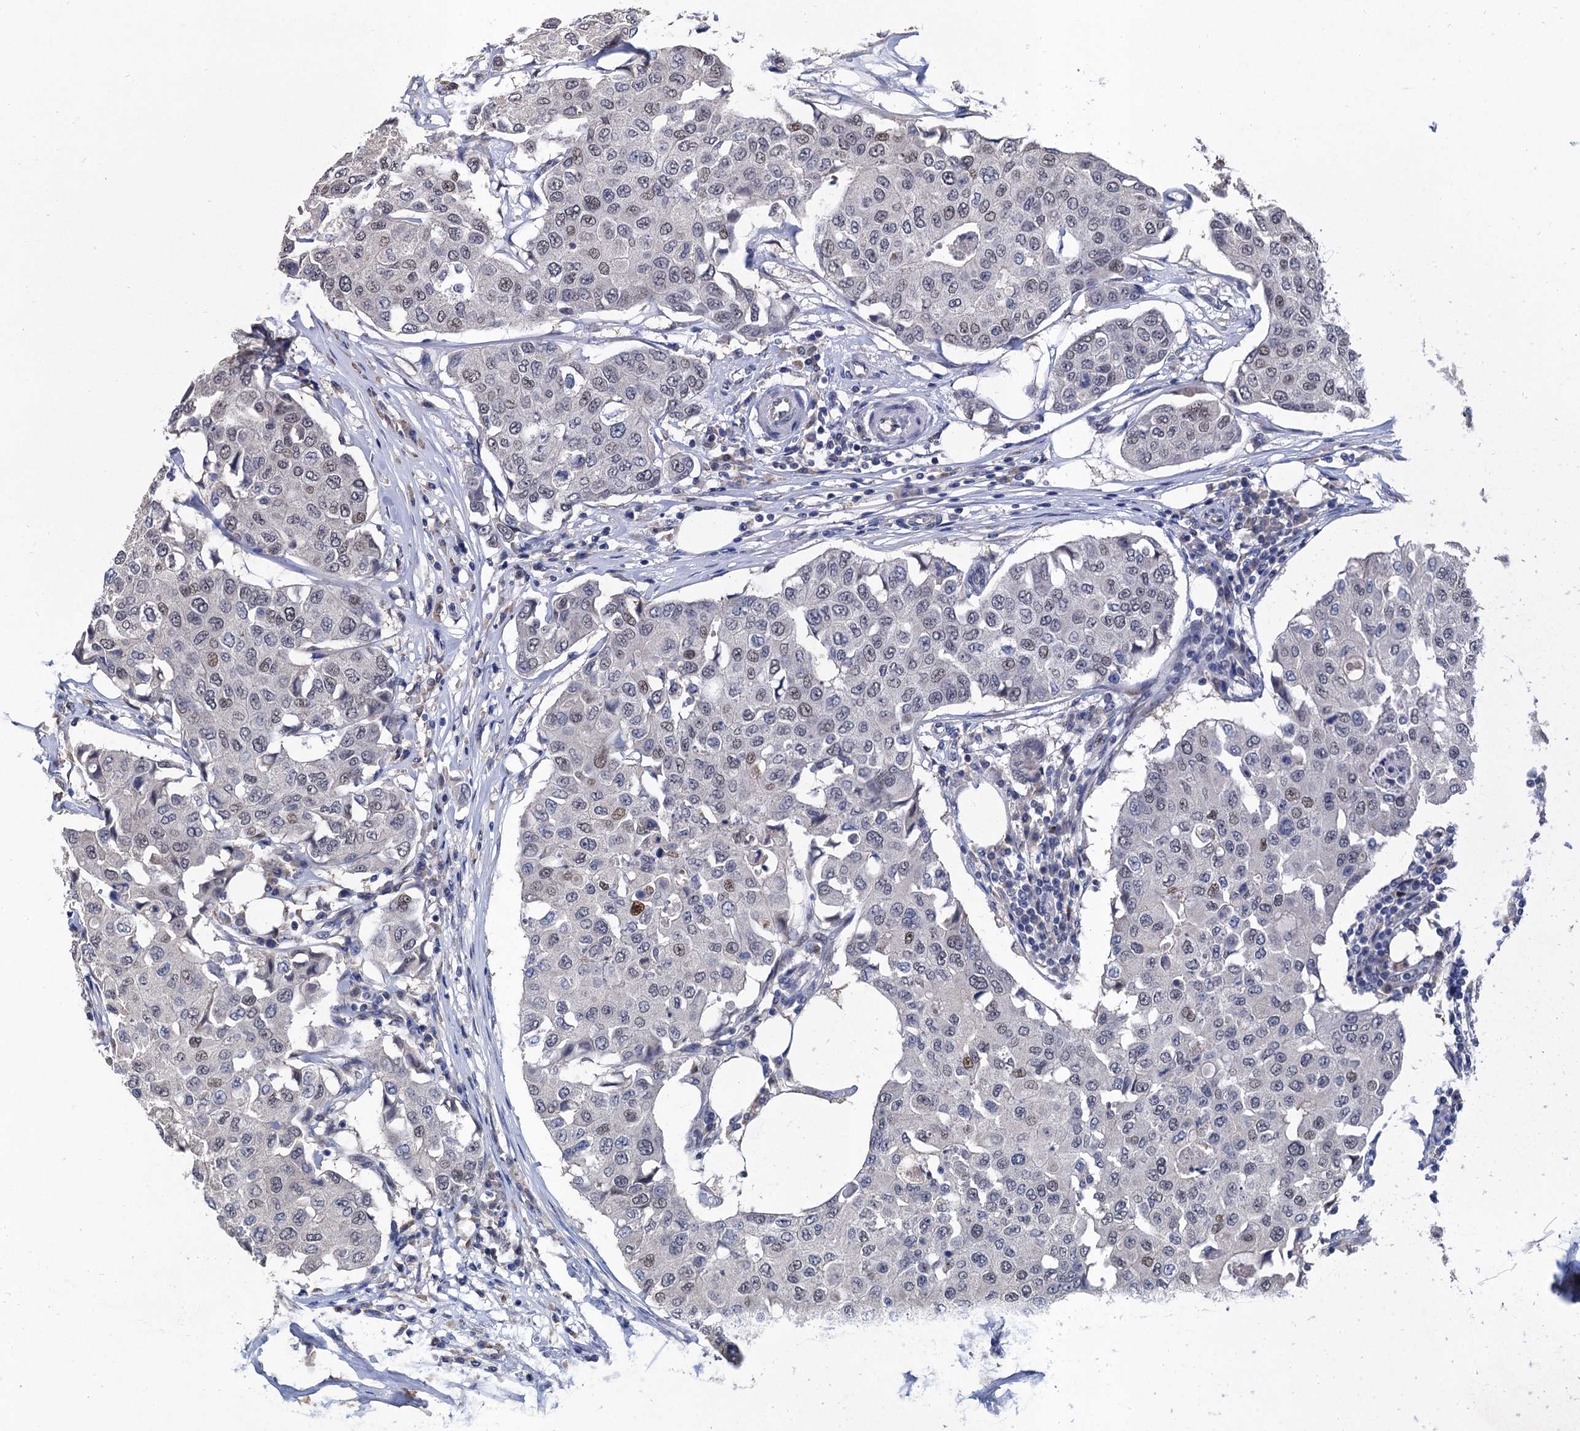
{"staining": {"intensity": "weak", "quantity": "<25%", "location": "nuclear"}, "tissue": "breast cancer", "cell_type": "Tumor cells", "image_type": "cancer", "snomed": [{"axis": "morphology", "description": "Duct carcinoma"}, {"axis": "topography", "description": "Breast"}], "caption": "The IHC micrograph has no significant expression in tumor cells of breast cancer tissue.", "gene": "TSEN34", "patient": {"sex": "female", "age": 80}}